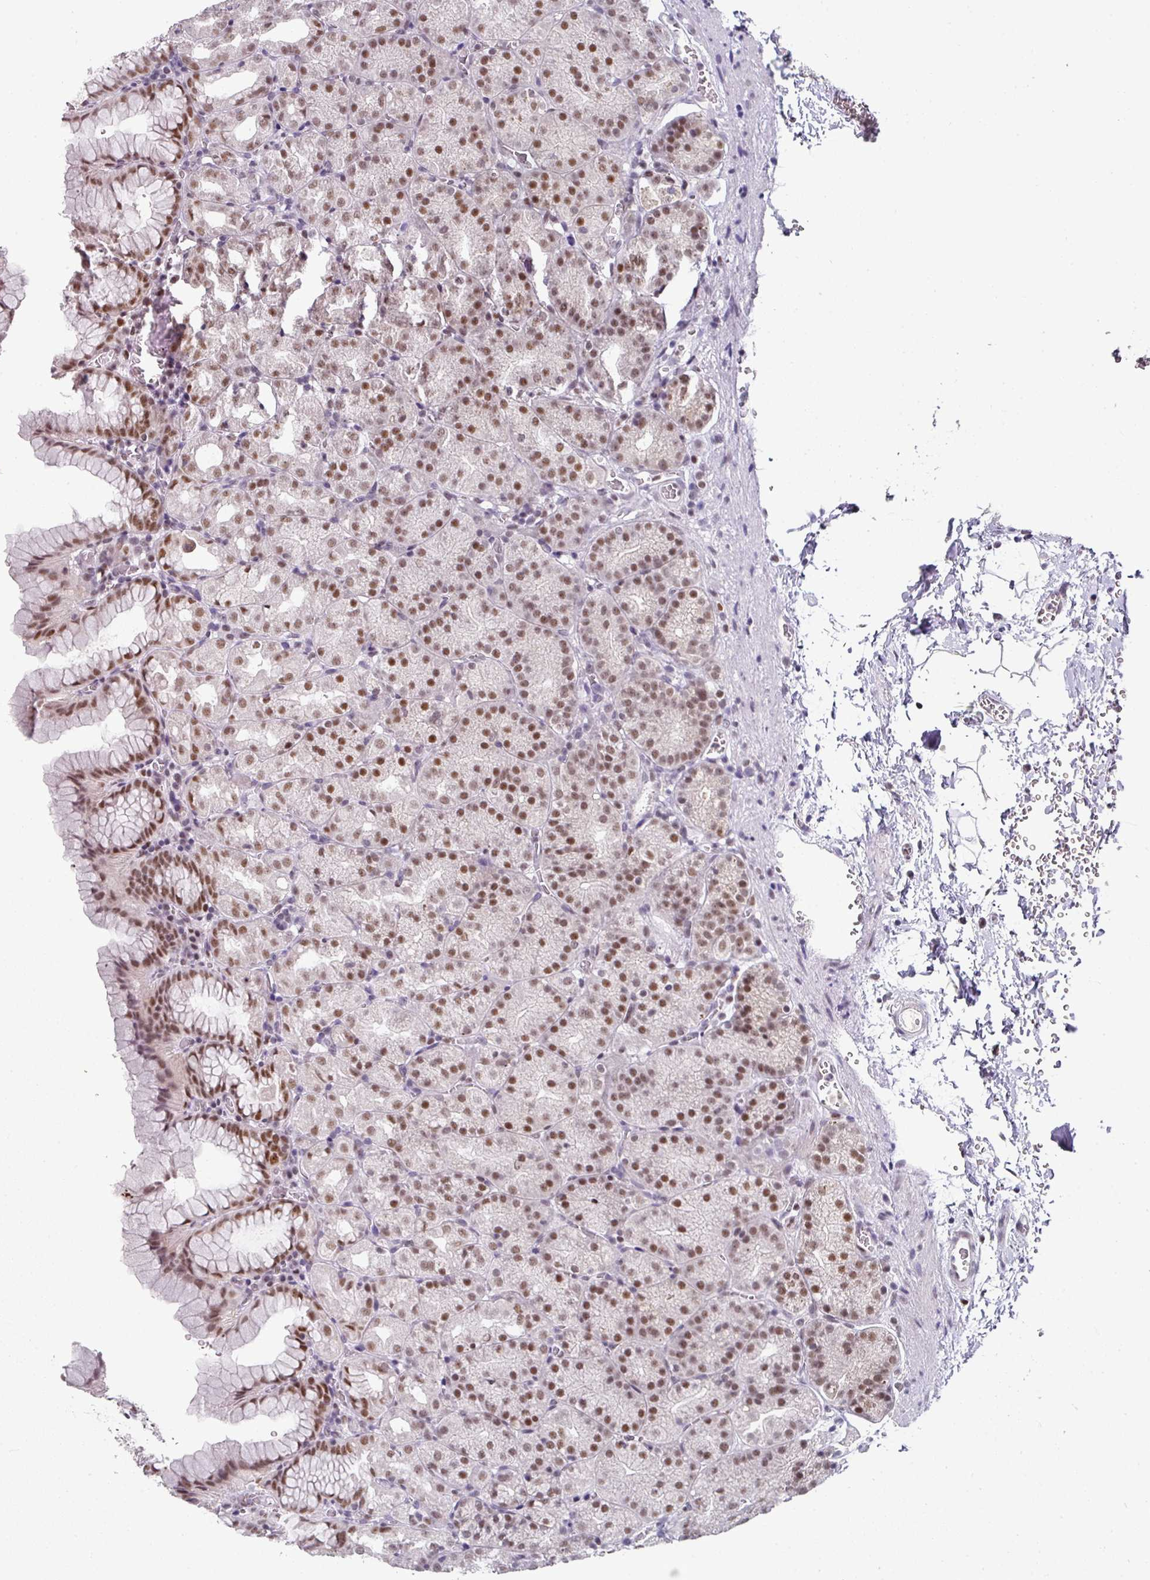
{"staining": {"intensity": "moderate", "quantity": ">75%", "location": "nuclear"}, "tissue": "stomach", "cell_type": "Glandular cells", "image_type": "normal", "snomed": [{"axis": "morphology", "description": "Normal tissue, NOS"}, {"axis": "topography", "description": "Stomach, upper"}], "caption": "This image displays immunohistochemistry staining of benign stomach, with medium moderate nuclear positivity in about >75% of glandular cells.", "gene": "ENSG00000283782", "patient": {"sex": "female", "age": 81}}